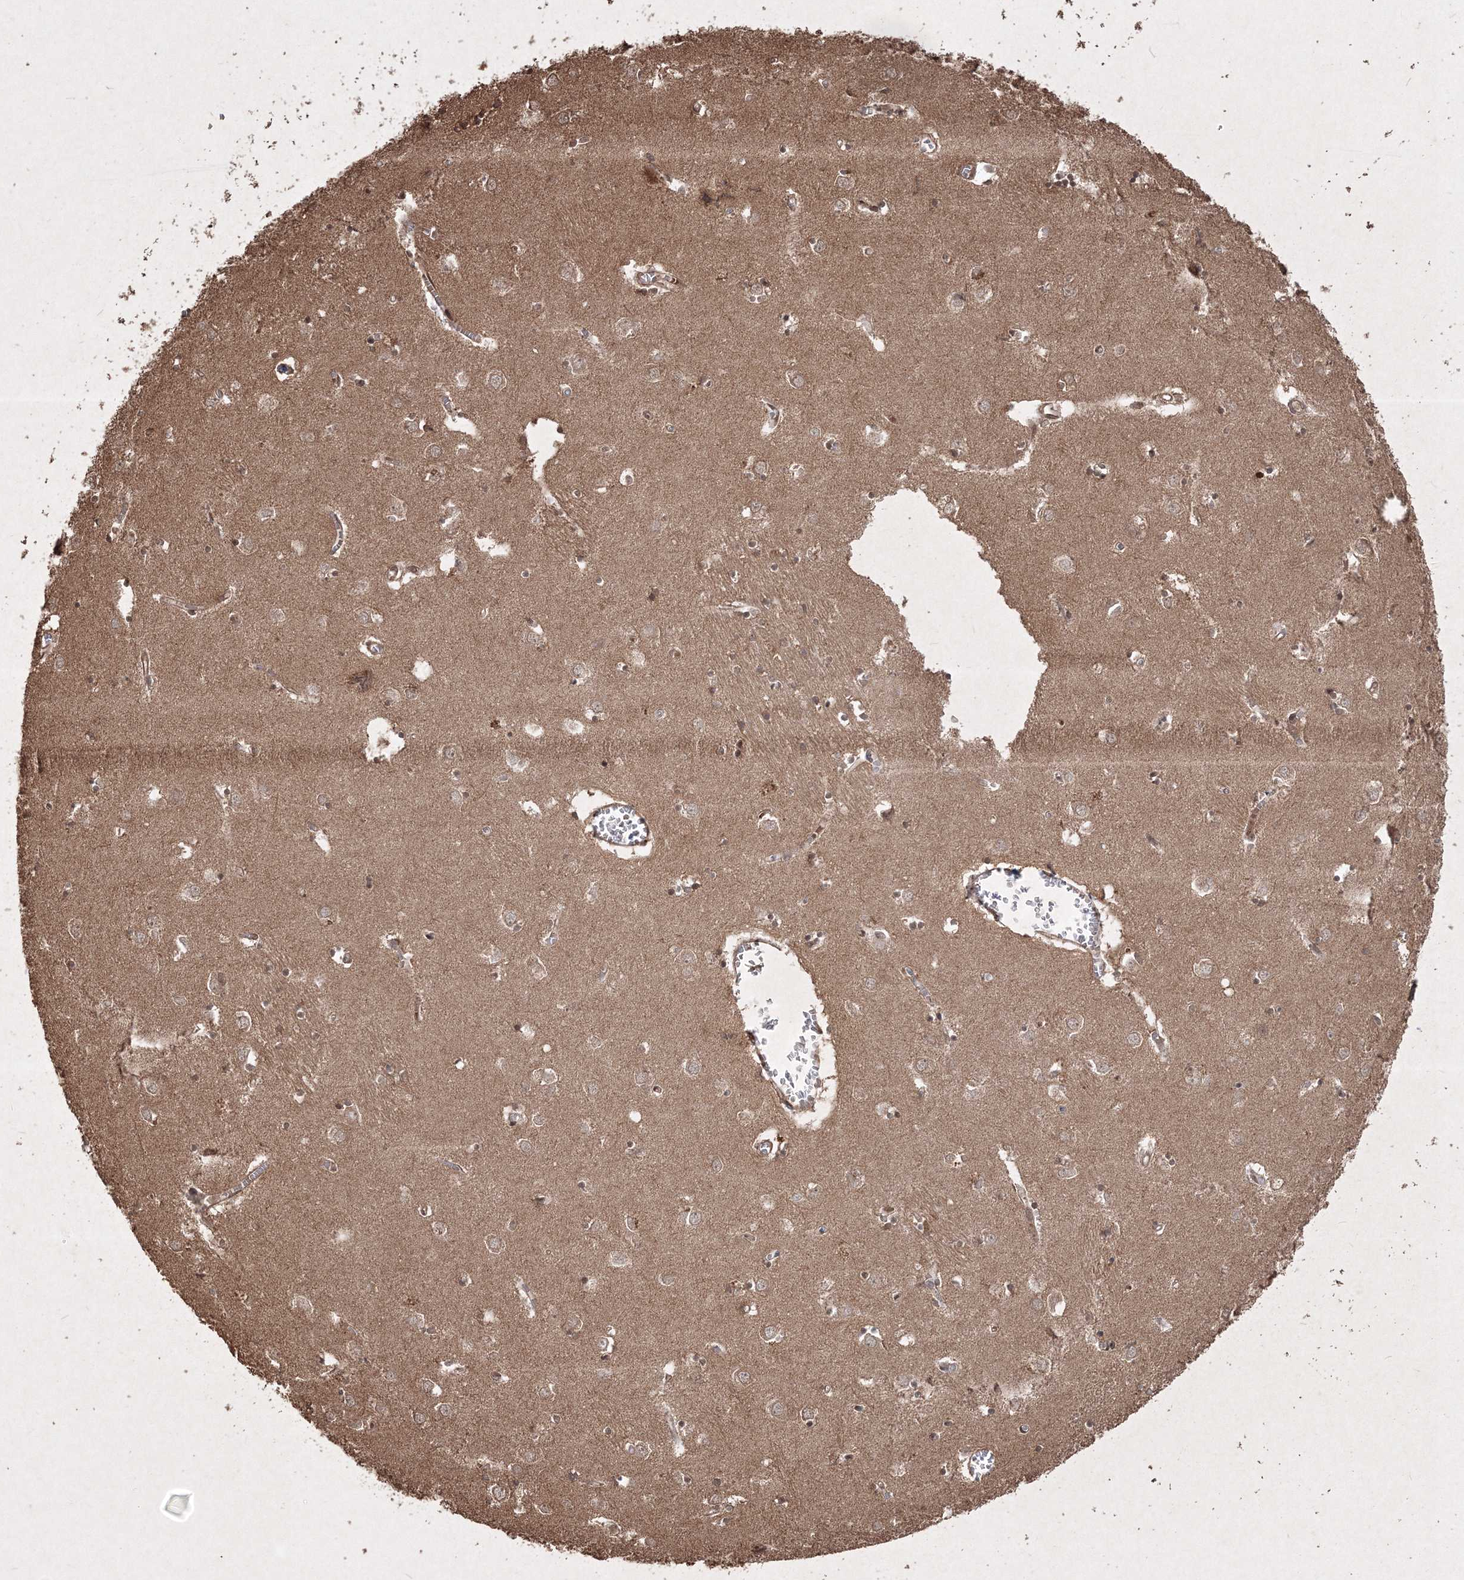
{"staining": {"intensity": "moderate", "quantity": ">75%", "location": "cytoplasmic/membranous"}, "tissue": "caudate", "cell_type": "Glial cells", "image_type": "normal", "snomed": [{"axis": "morphology", "description": "Normal tissue, NOS"}, {"axis": "topography", "description": "Lateral ventricle wall"}], "caption": "Brown immunohistochemical staining in unremarkable caudate exhibits moderate cytoplasmic/membranous positivity in approximately >75% of glial cells. The staining was performed using DAB (3,3'-diaminobenzidine), with brown indicating positive protein expression. Nuclei are stained blue with hematoxylin.", "gene": "PELI3", "patient": {"sex": "male", "age": 70}}